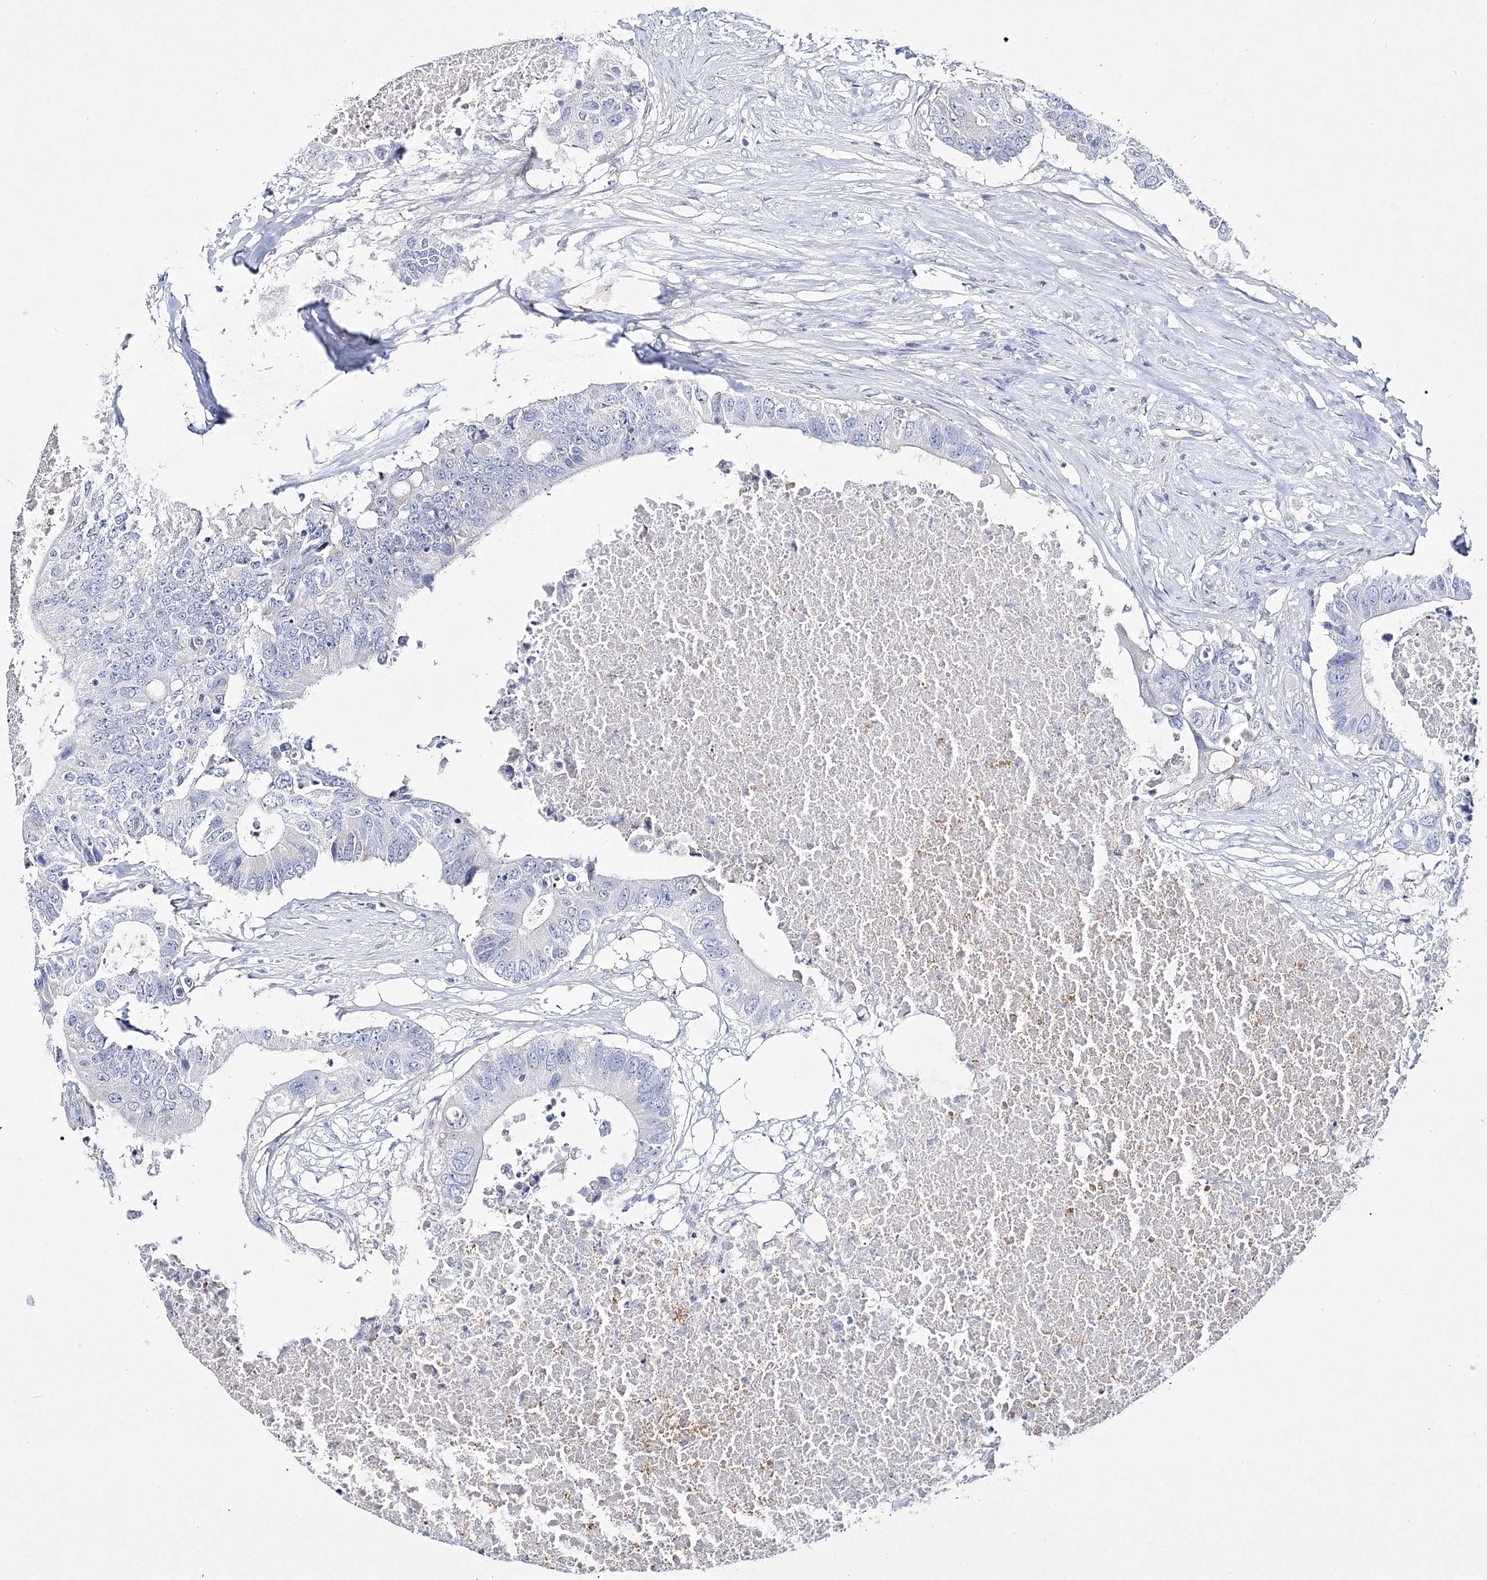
{"staining": {"intensity": "negative", "quantity": "none", "location": "none"}, "tissue": "colorectal cancer", "cell_type": "Tumor cells", "image_type": "cancer", "snomed": [{"axis": "morphology", "description": "Adenocarcinoma, NOS"}, {"axis": "topography", "description": "Colon"}], "caption": "This is an IHC micrograph of colorectal cancer (adenocarcinoma). There is no staining in tumor cells.", "gene": "ANO1", "patient": {"sex": "male", "age": 71}}